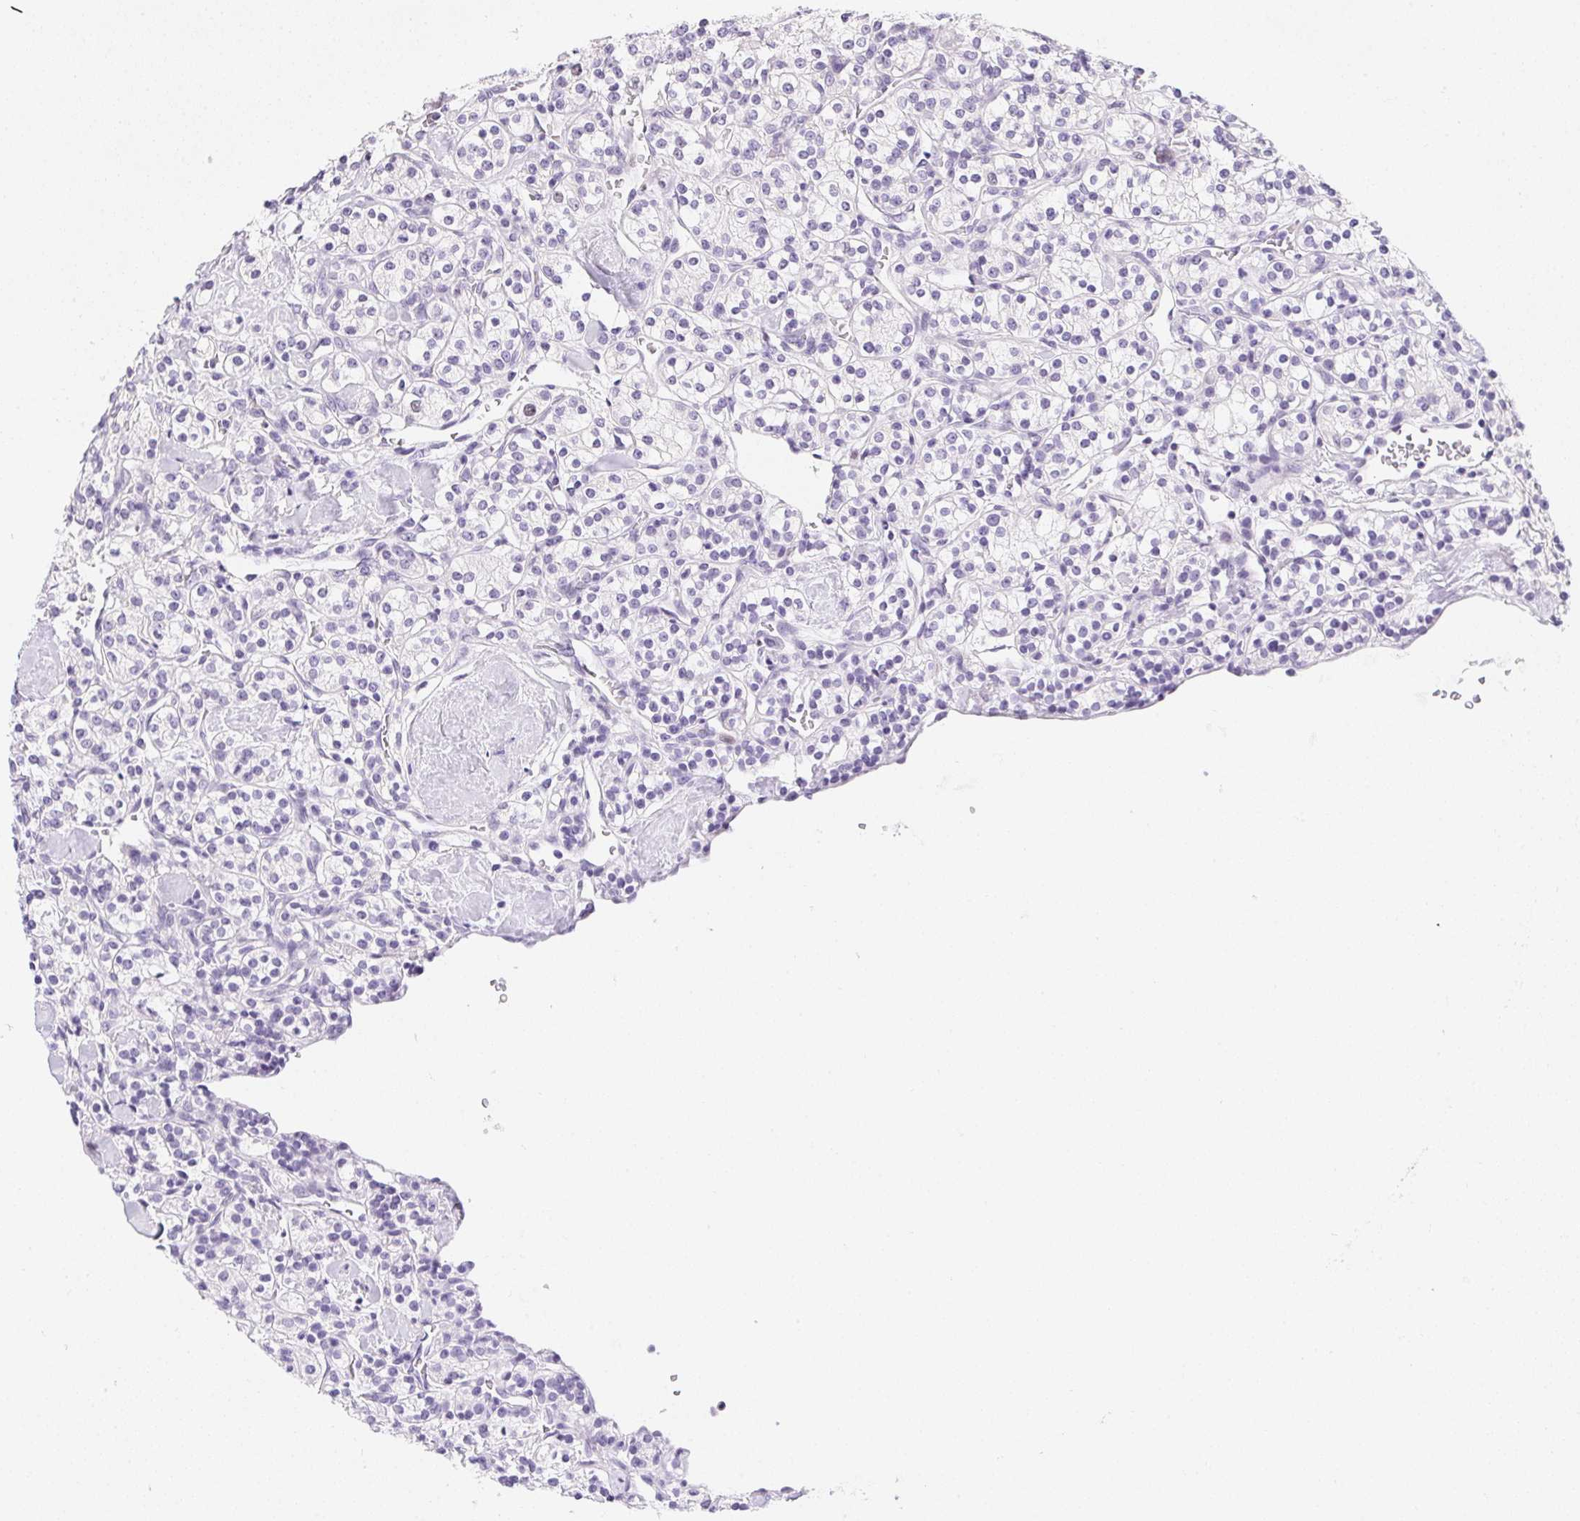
{"staining": {"intensity": "negative", "quantity": "none", "location": "none"}, "tissue": "renal cancer", "cell_type": "Tumor cells", "image_type": "cancer", "snomed": [{"axis": "morphology", "description": "Adenocarcinoma, NOS"}, {"axis": "topography", "description": "Kidney"}], "caption": "Micrograph shows no protein staining in tumor cells of renal adenocarcinoma tissue.", "gene": "HELLS", "patient": {"sex": "male", "age": 77}}